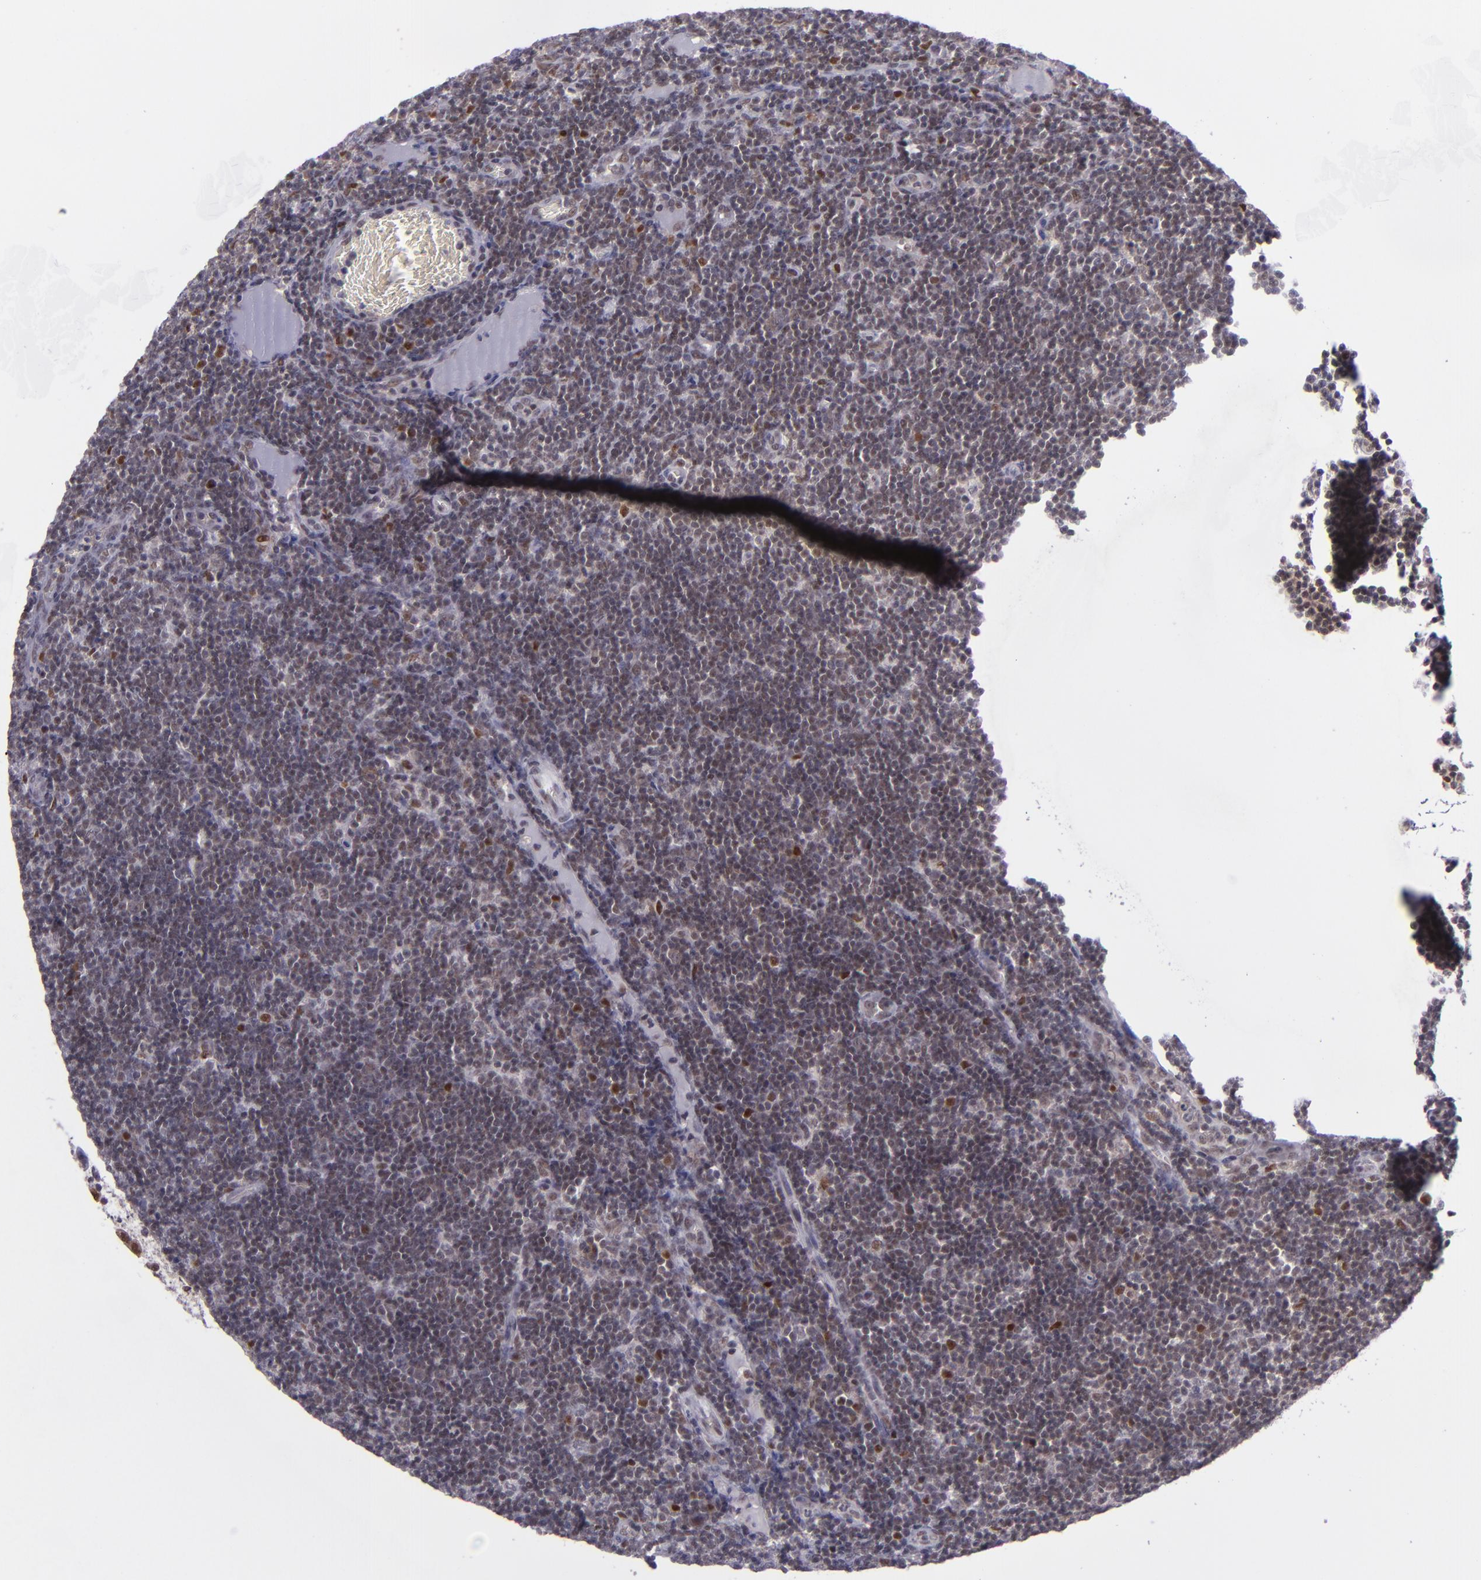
{"staining": {"intensity": "weak", "quantity": "25%-75%", "location": "nuclear"}, "tissue": "lymph node", "cell_type": "Germinal center cells", "image_type": "normal", "snomed": [{"axis": "morphology", "description": "Normal tissue, NOS"}, {"axis": "morphology", "description": "Inflammation, NOS"}, {"axis": "topography", "description": "Lymph node"}, {"axis": "topography", "description": "Salivary gland"}], "caption": "An immunohistochemistry (IHC) micrograph of normal tissue is shown. Protein staining in brown highlights weak nuclear positivity in lymph node within germinal center cells. (IHC, brightfield microscopy, high magnification).", "gene": "BAG1", "patient": {"sex": "male", "age": 3}}